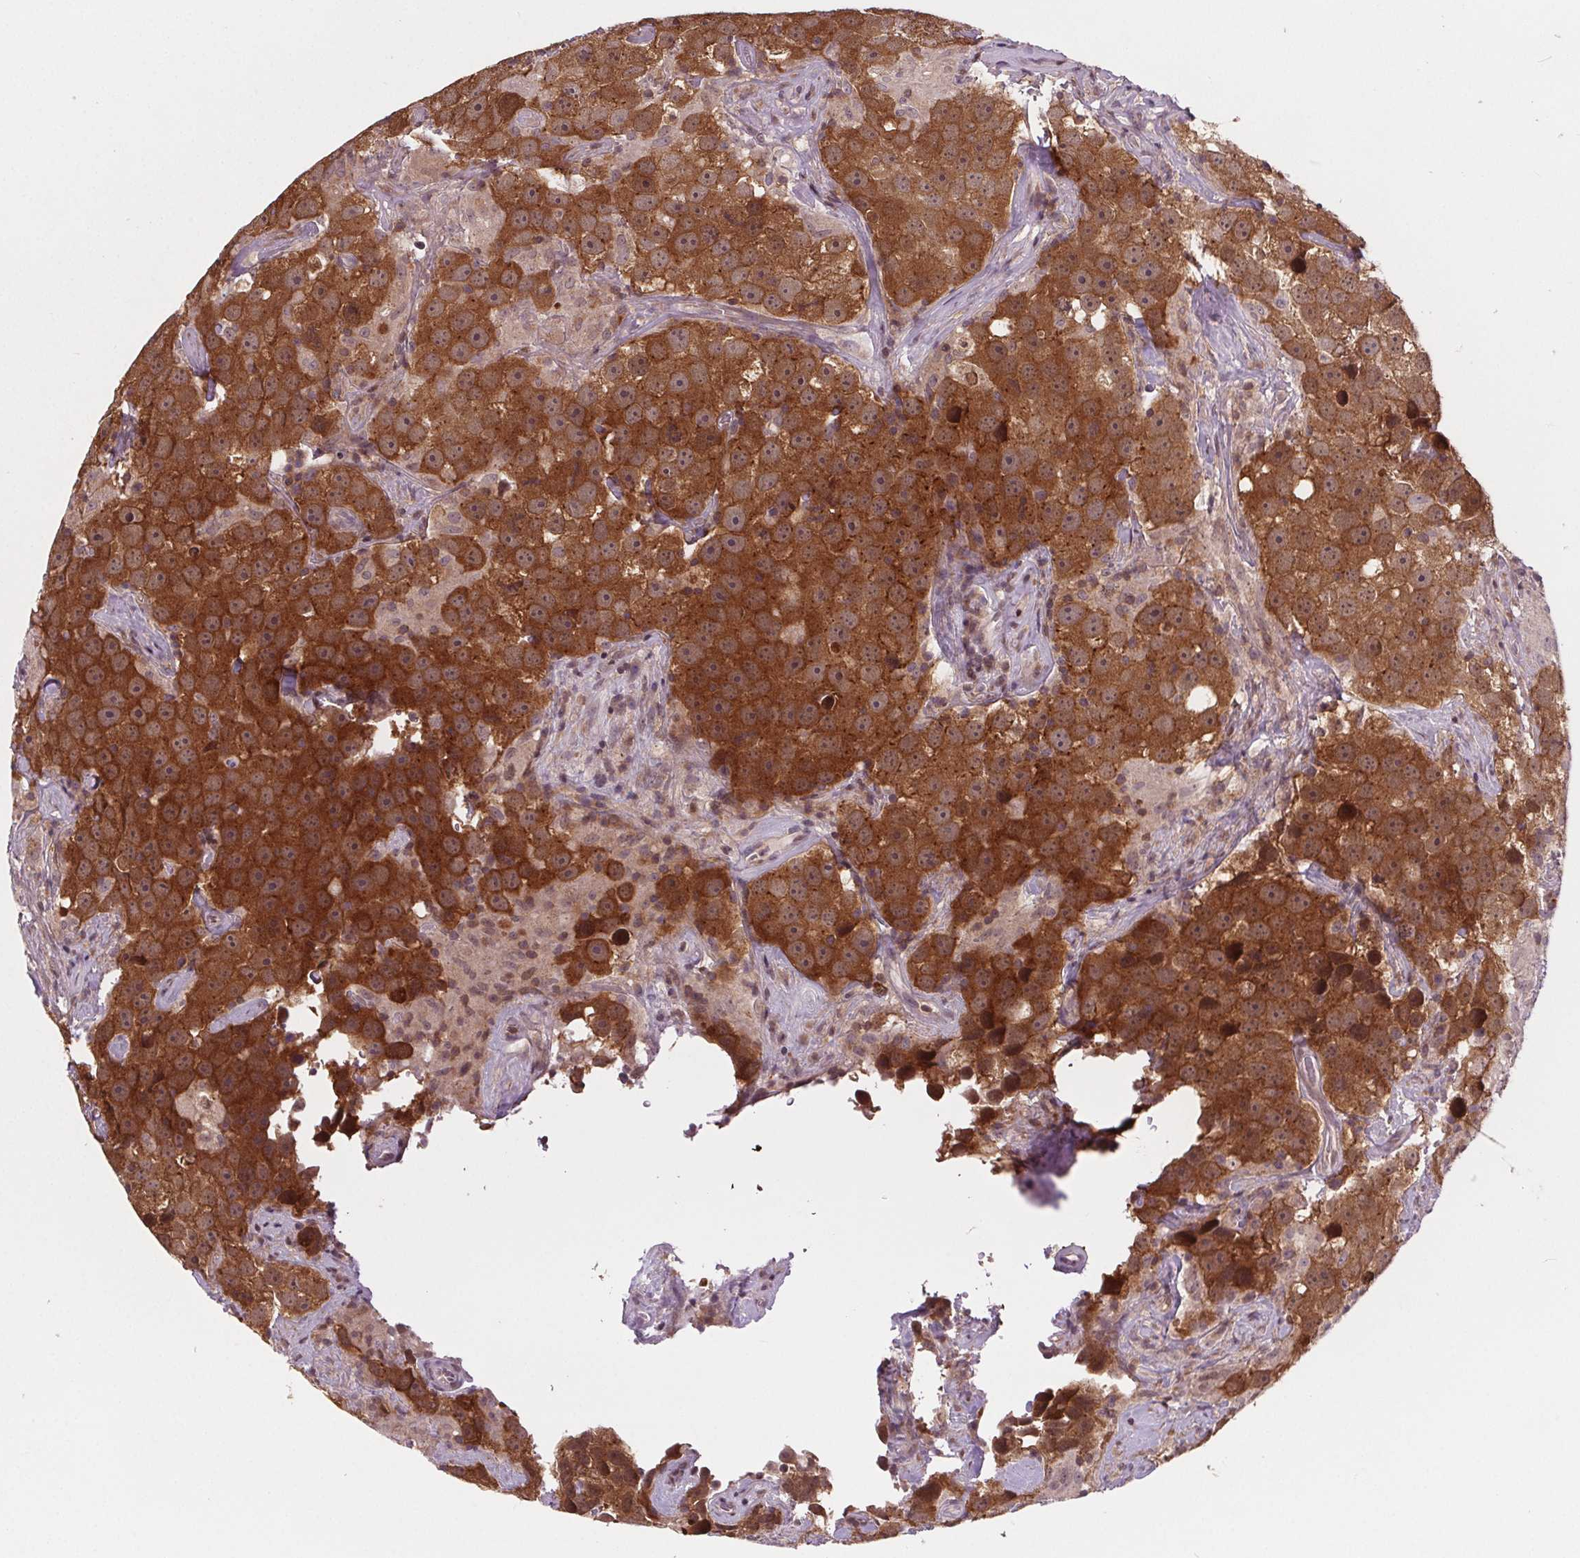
{"staining": {"intensity": "strong", "quantity": ">75%", "location": "cytoplasmic/membranous,nuclear"}, "tissue": "testis cancer", "cell_type": "Tumor cells", "image_type": "cancer", "snomed": [{"axis": "morphology", "description": "Seminoma, NOS"}, {"axis": "topography", "description": "Testis"}], "caption": "DAB immunohistochemical staining of human testis cancer (seminoma) reveals strong cytoplasmic/membranous and nuclear protein staining in about >75% of tumor cells.", "gene": "HIF1AN", "patient": {"sex": "male", "age": 49}}